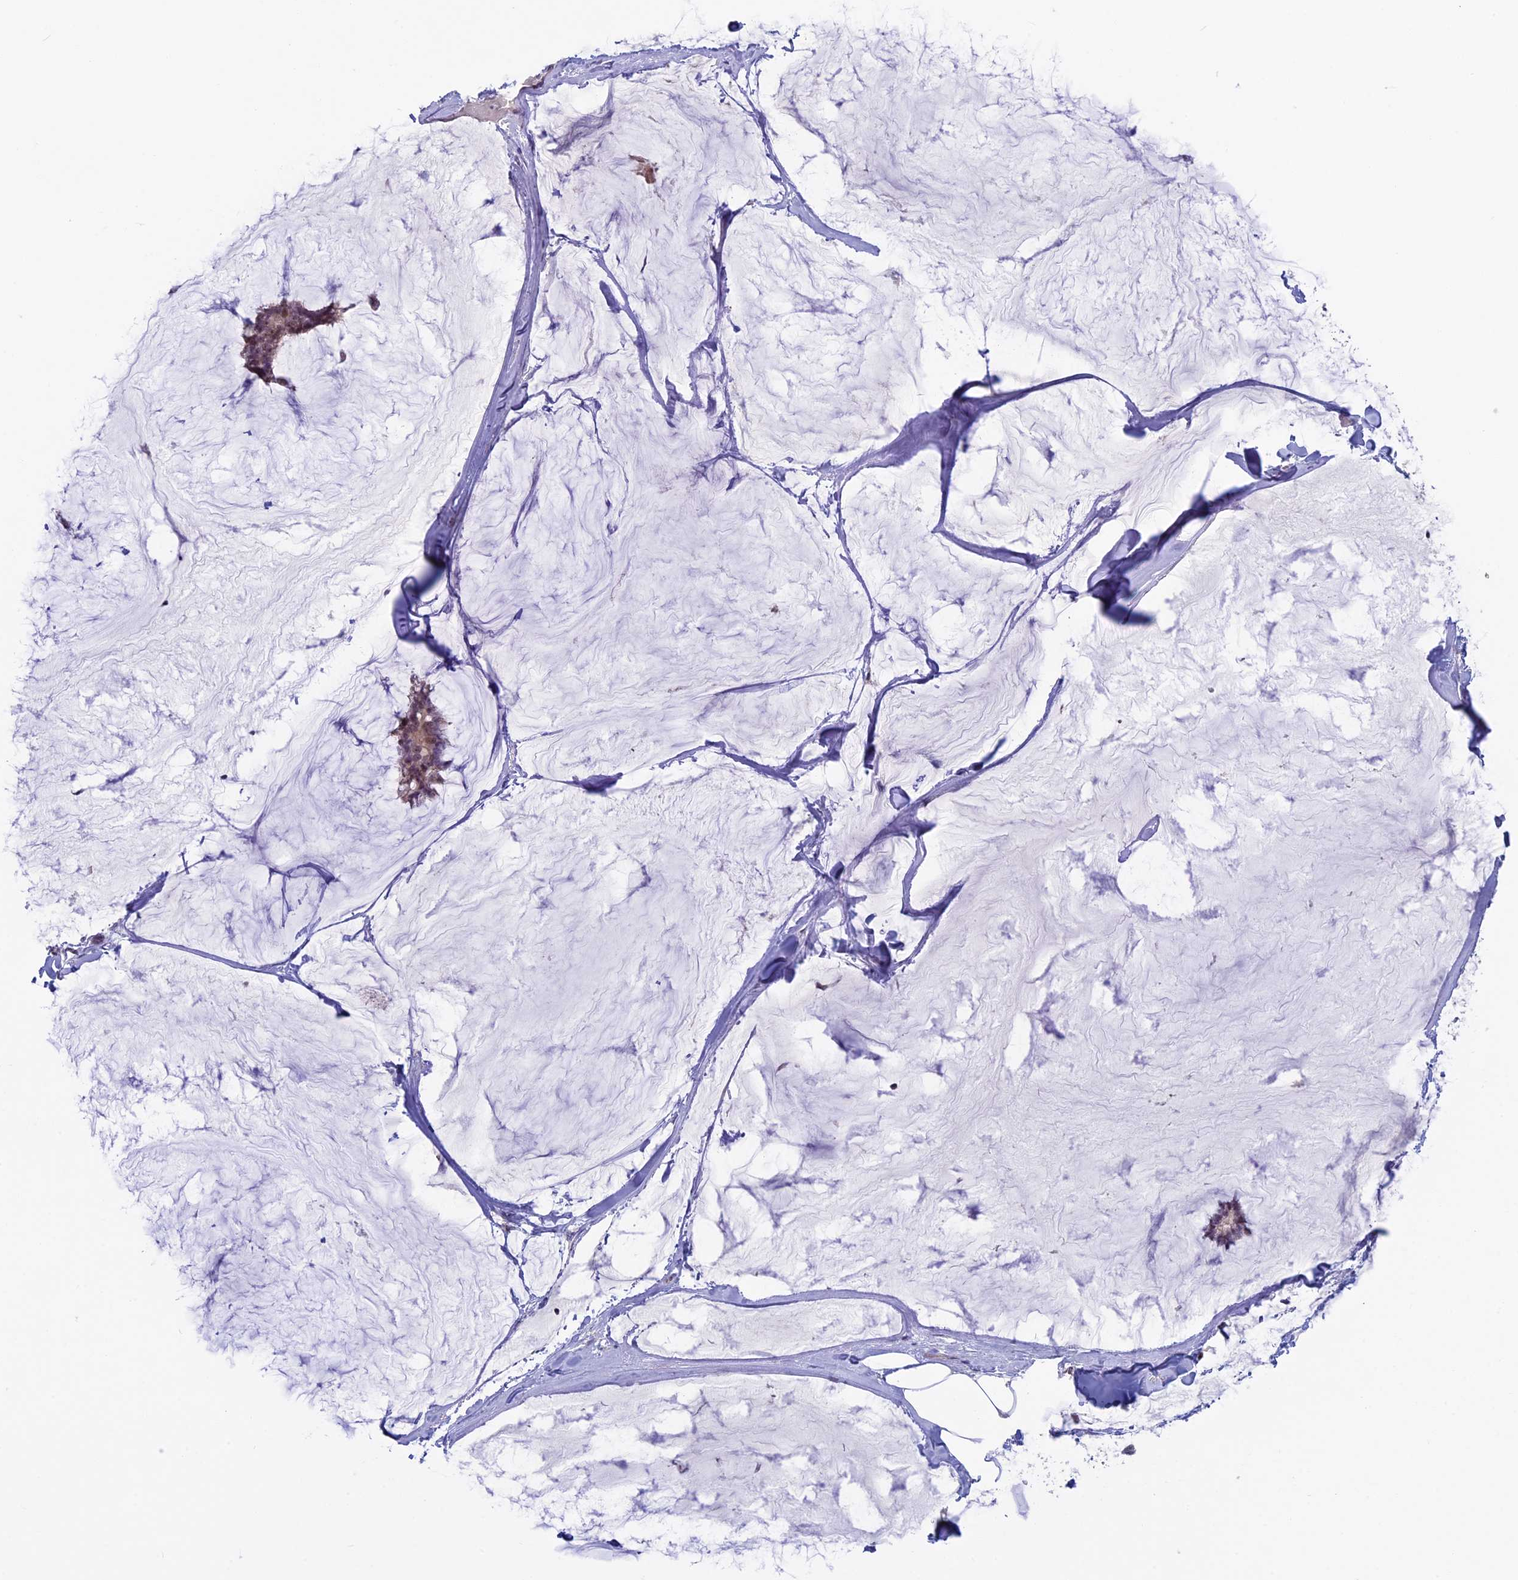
{"staining": {"intensity": "weak", "quantity": "25%-75%", "location": "nuclear"}, "tissue": "breast cancer", "cell_type": "Tumor cells", "image_type": "cancer", "snomed": [{"axis": "morphology", "description": "Duct carcinoma"}, {"axis": "topography", "description": "Breast"}], "caption": "Tumor cells demonstrate low levels of weak nuclear staining in approximately 25%-75% of cells in human breast invasive ductal carcinoma.", "gene": "SPIRE1", "patient": {"sex": "female", "age": 93}}